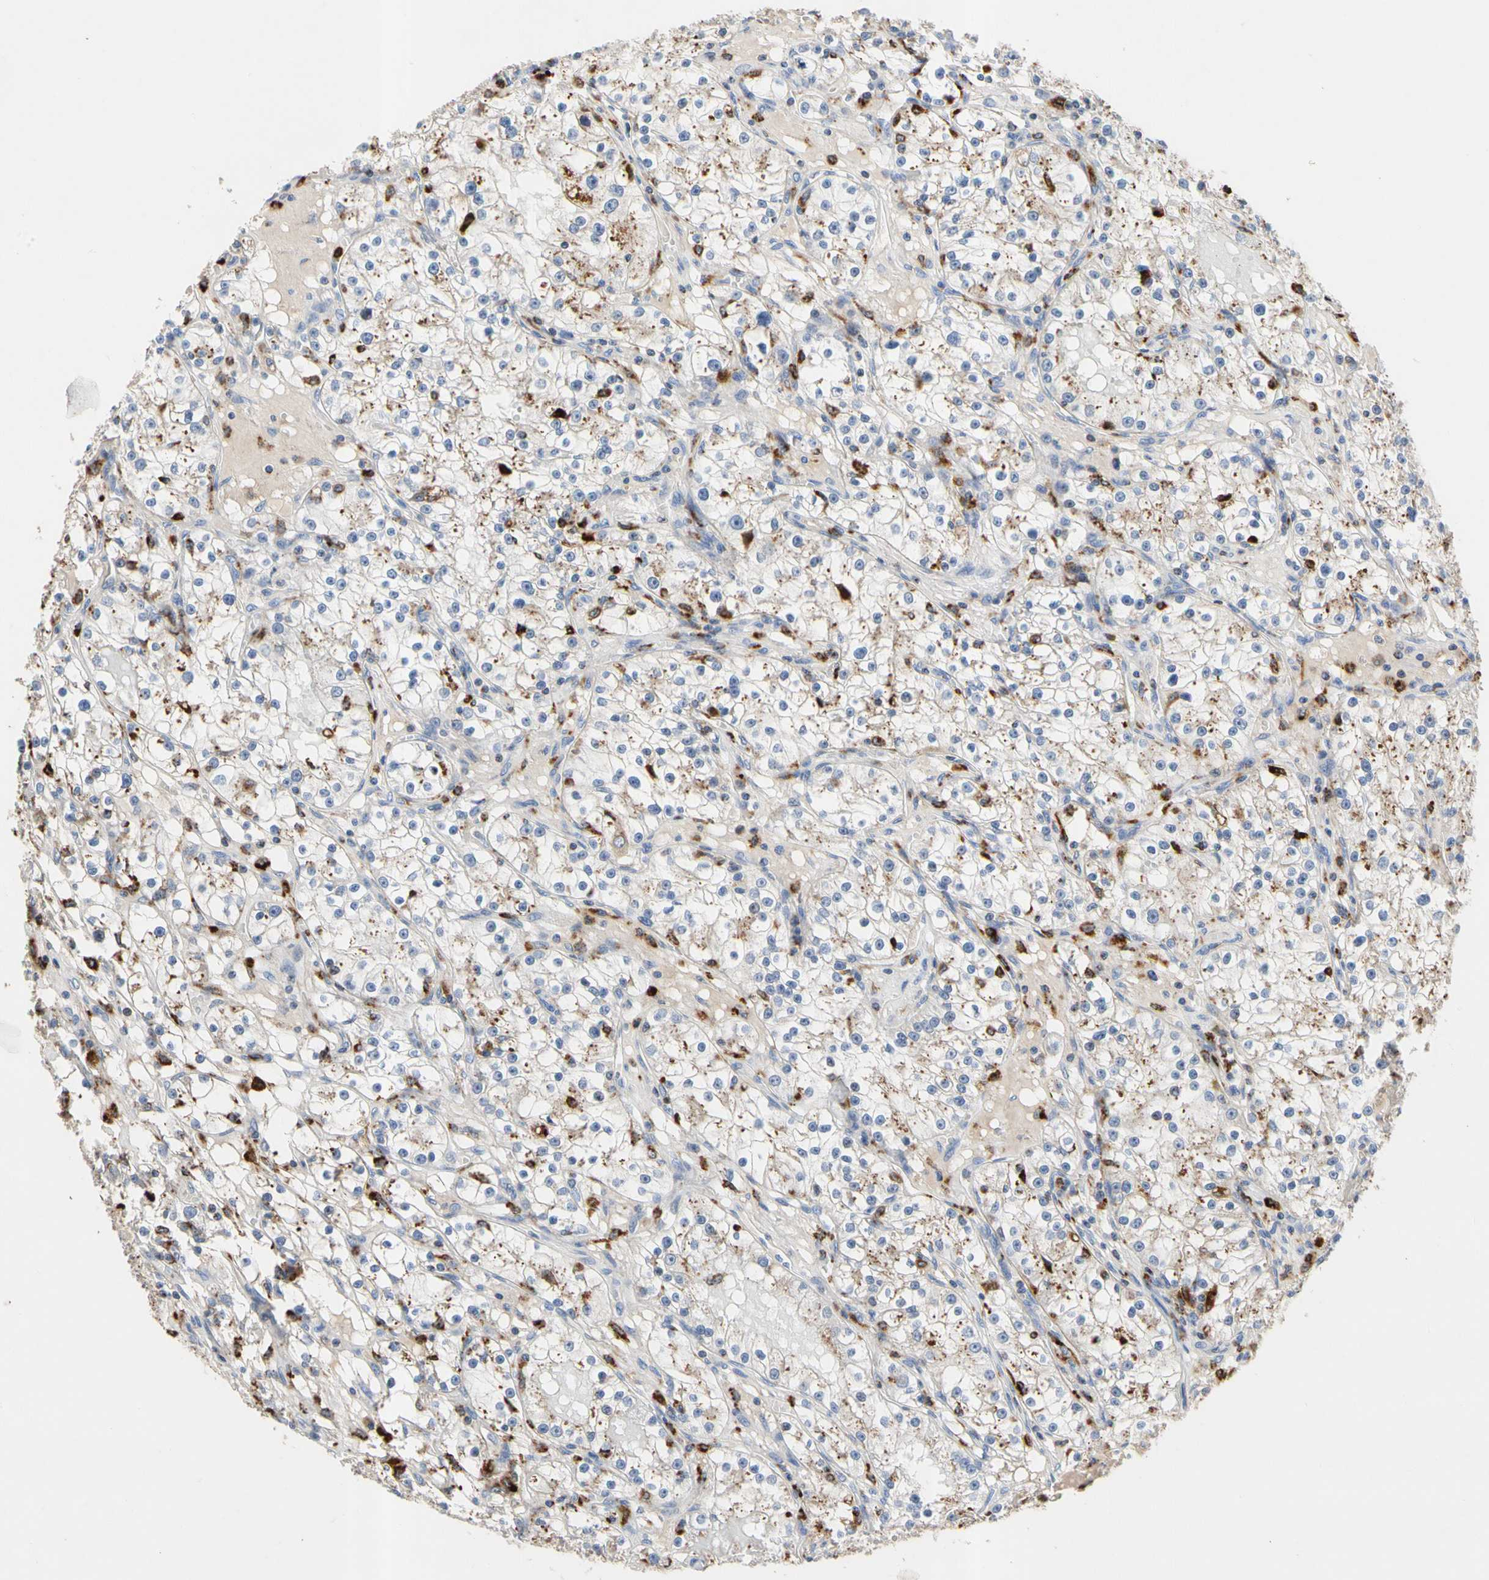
{"staining": {"intensity": "moderate", "quantity": "<25%", "location": "cytoplasmic/membranous"}, "tissue": "renal cancer", "cell_type": "Tumor cells", "image_type": "cancer", "snomed": [{"axis": "morphology", "description": "Adenocarcinoma, NOS"}, {"axis": "topography", "description": "Kidney"}], "caption": "A brown stain shows moderate cytoplasmic/membranous positivity of a protein in renal cancer tumor cells.", "gene": "ADA2", "patient": {"sex": "male", "age": 56}}